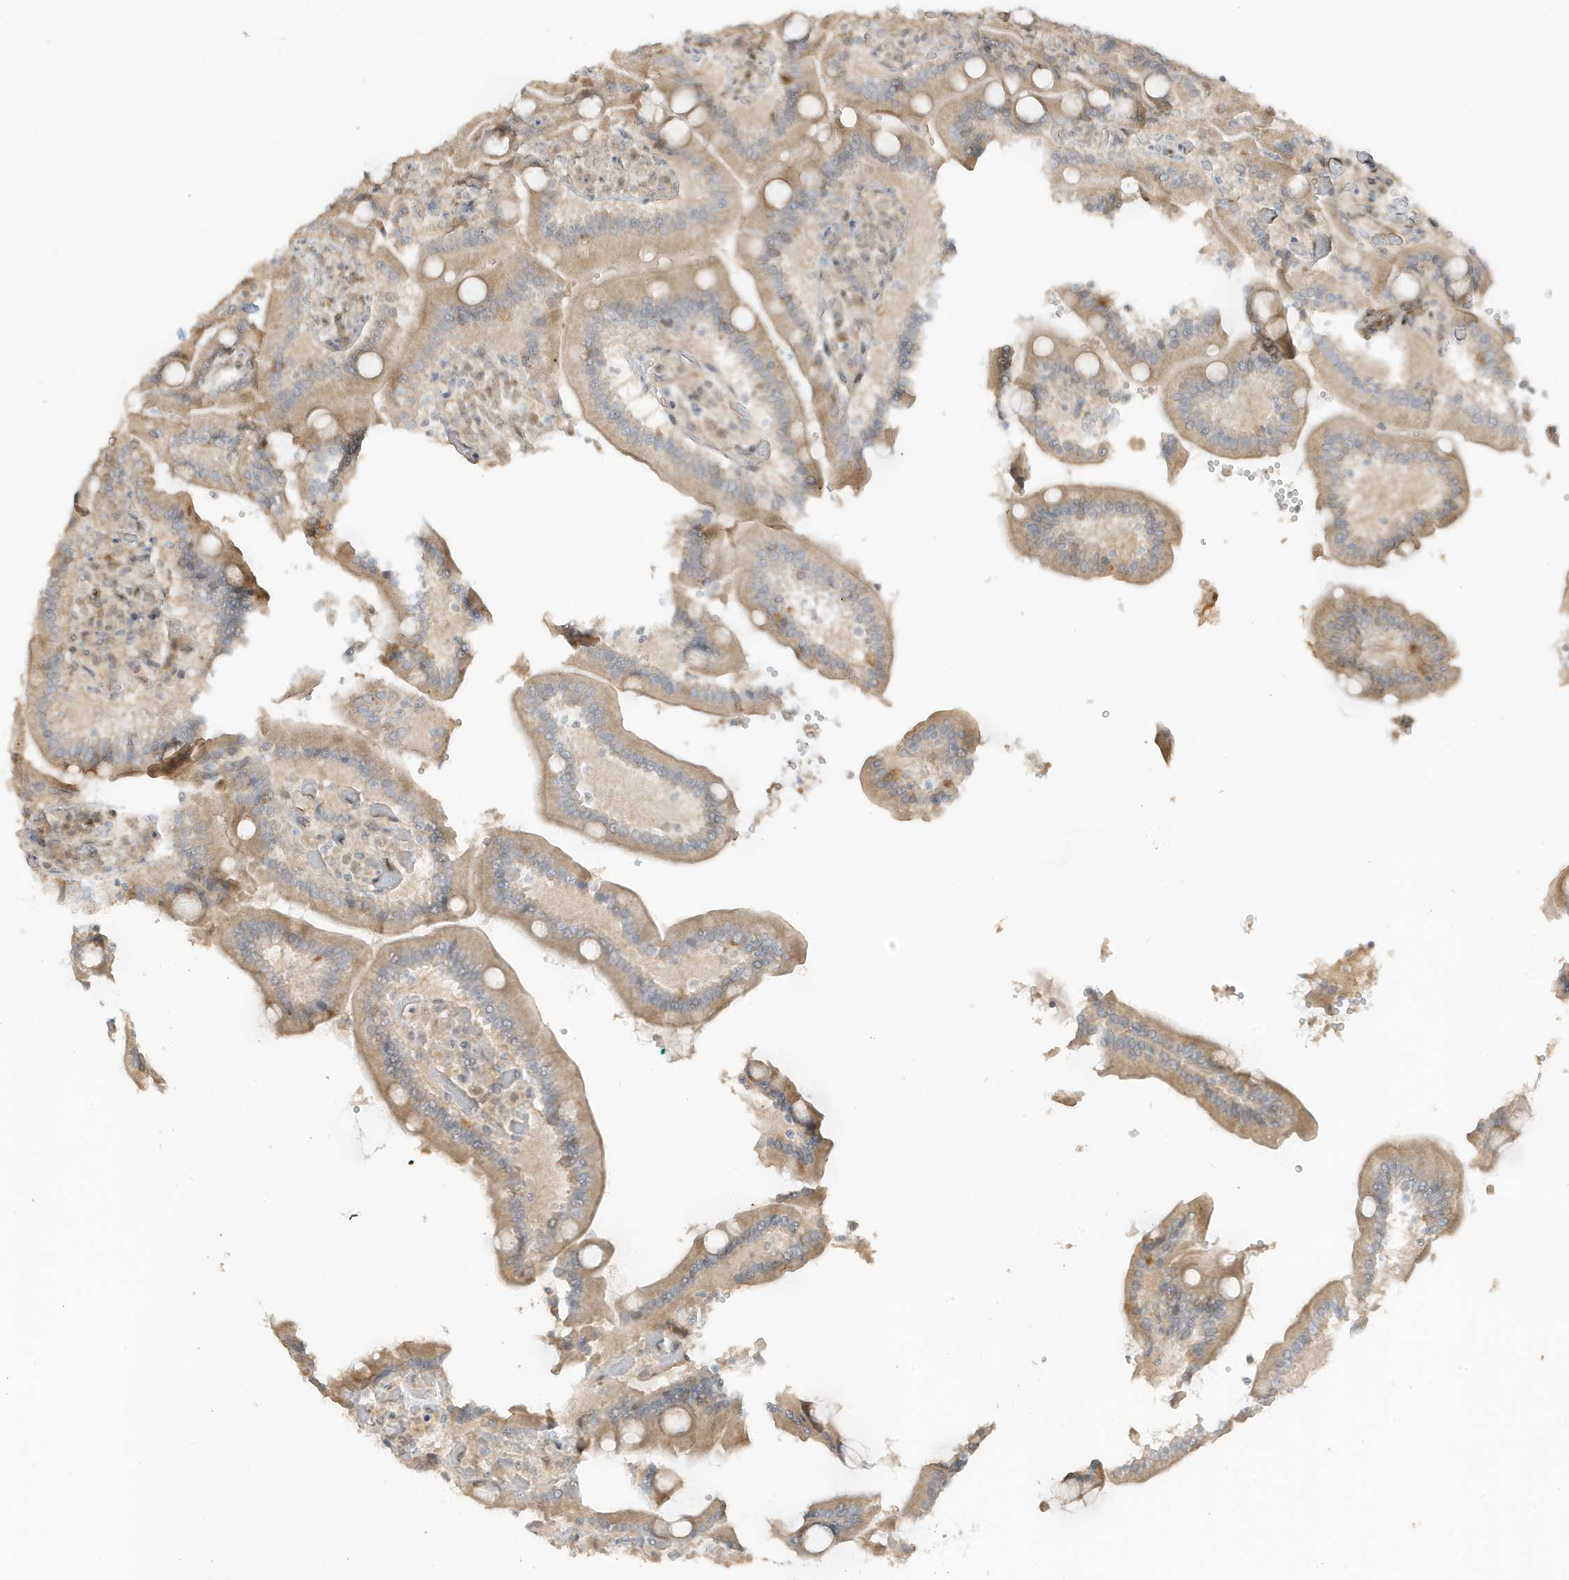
{"staining": {"intensity": "moderate", "quantity": "25%-75%", "location": "cytoplasmic/membranous"}, "tissue": "duodenum", "cell_type": "Glandular cells", "image_type": "normal", "snomed": [{"axis": "morphology", "description": "Normal tissue, NOS"}, {"axis": "topography", "description": "Duodenum"}], "caption": "Human duodenum stained for a protein (brown) shows moderate cytoplasmic/membranous positive positivity in about 25%-75% of glandular cells.", "gene": "ZBTB41", "patient": {"sex": "female", "age": 62}}